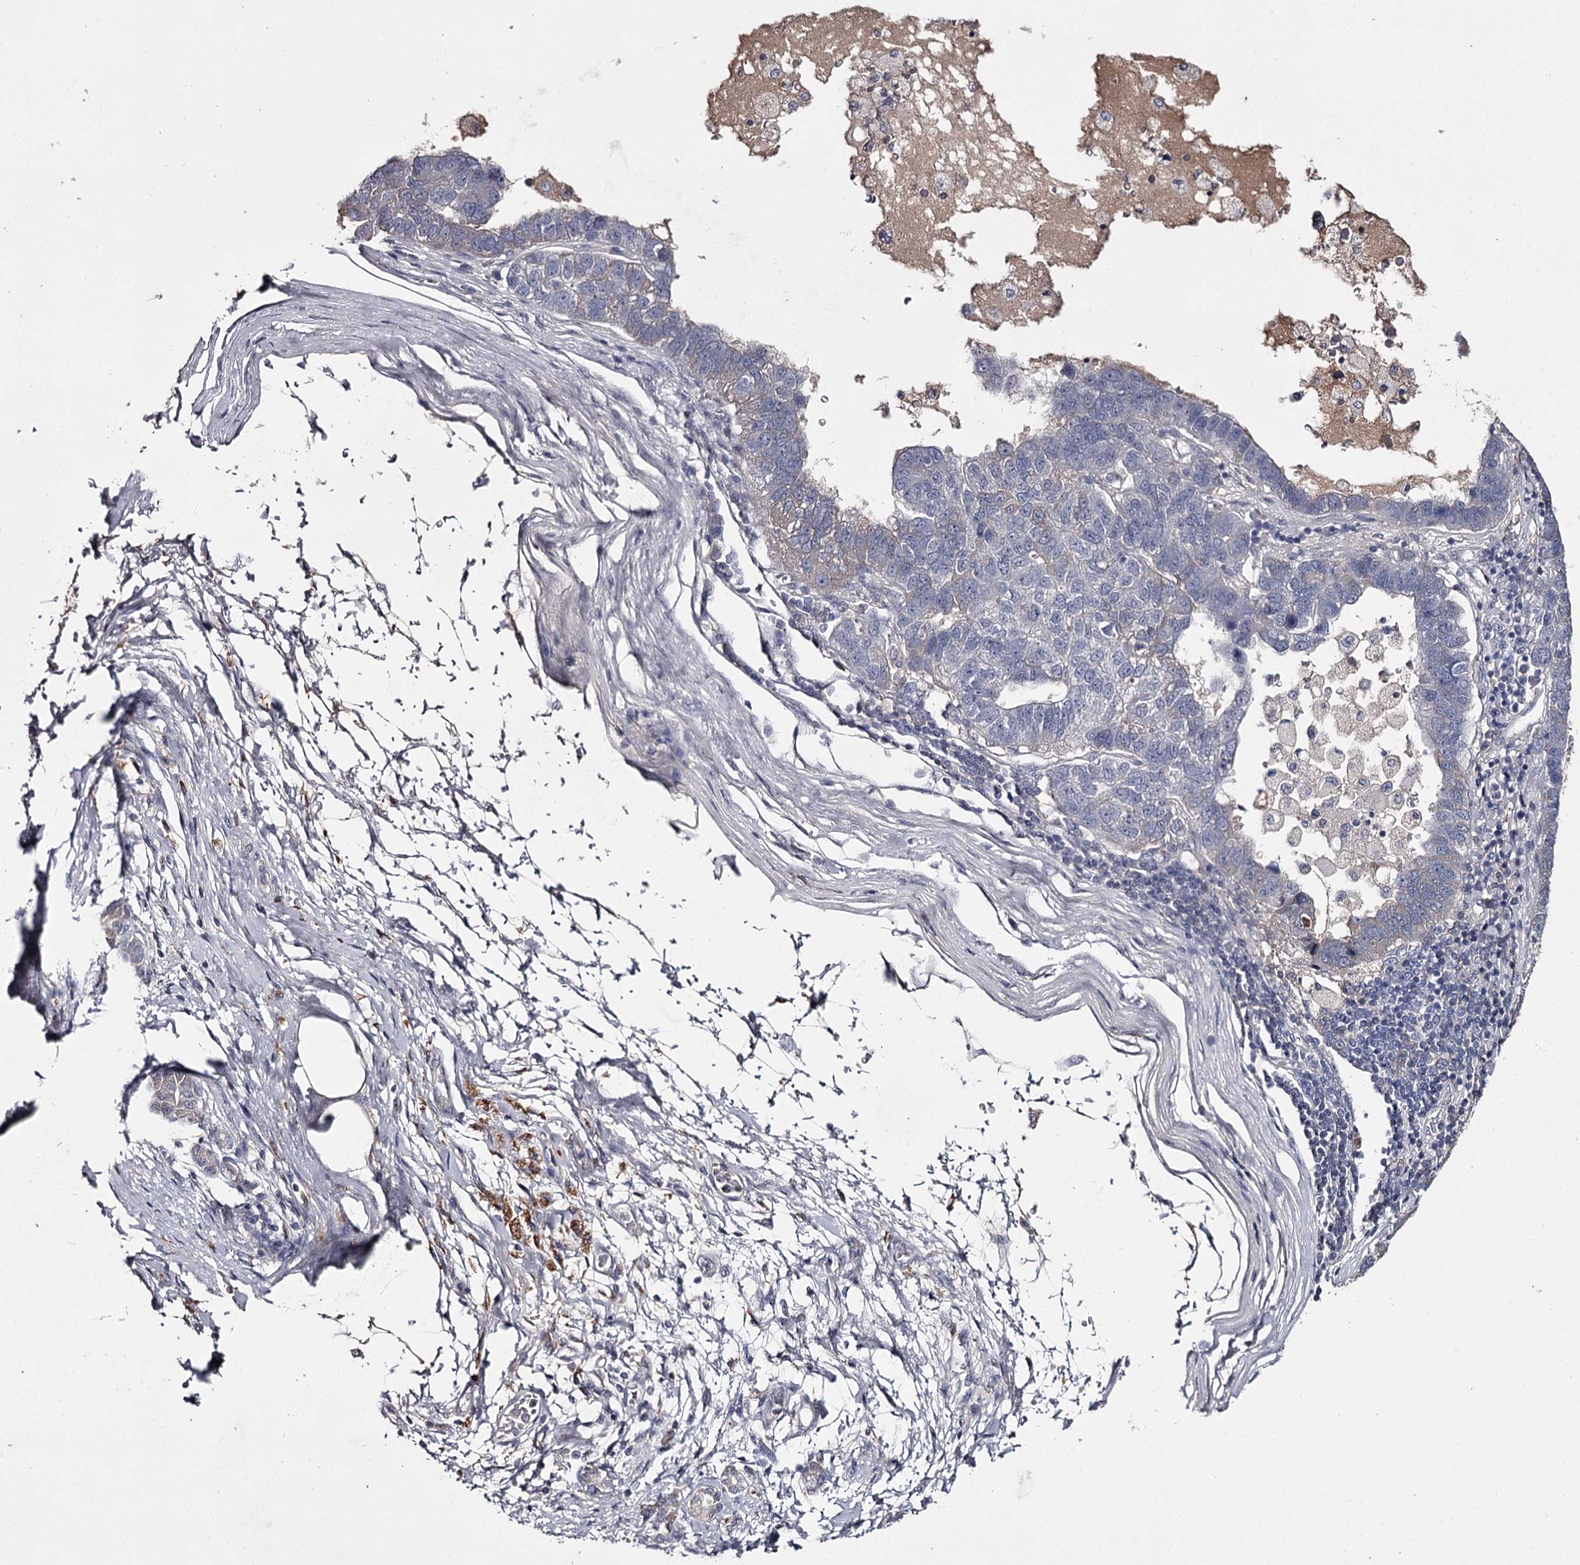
{"staining": {"intensity": "negative", "quantity": "none", "location": "none"}, "tissue": "pancreatic cancer", "cell_type": "Tumor cells", "image_type": "cancer", "snomed": [{"axis": "morphology", "description": "Adenocarcinoma, NOS"}, {"axis": "topography", "description": "Pancreas"}], "caption": "The IHC histopathology image has no significant staining in tumor cells of pancreatic adenocarcinoma tissue. (Immunohistochemistry, brightfield microscopy, high magnification).", "gene": "FDXACB1", "patient": {"sex": "female", "age": 61}}